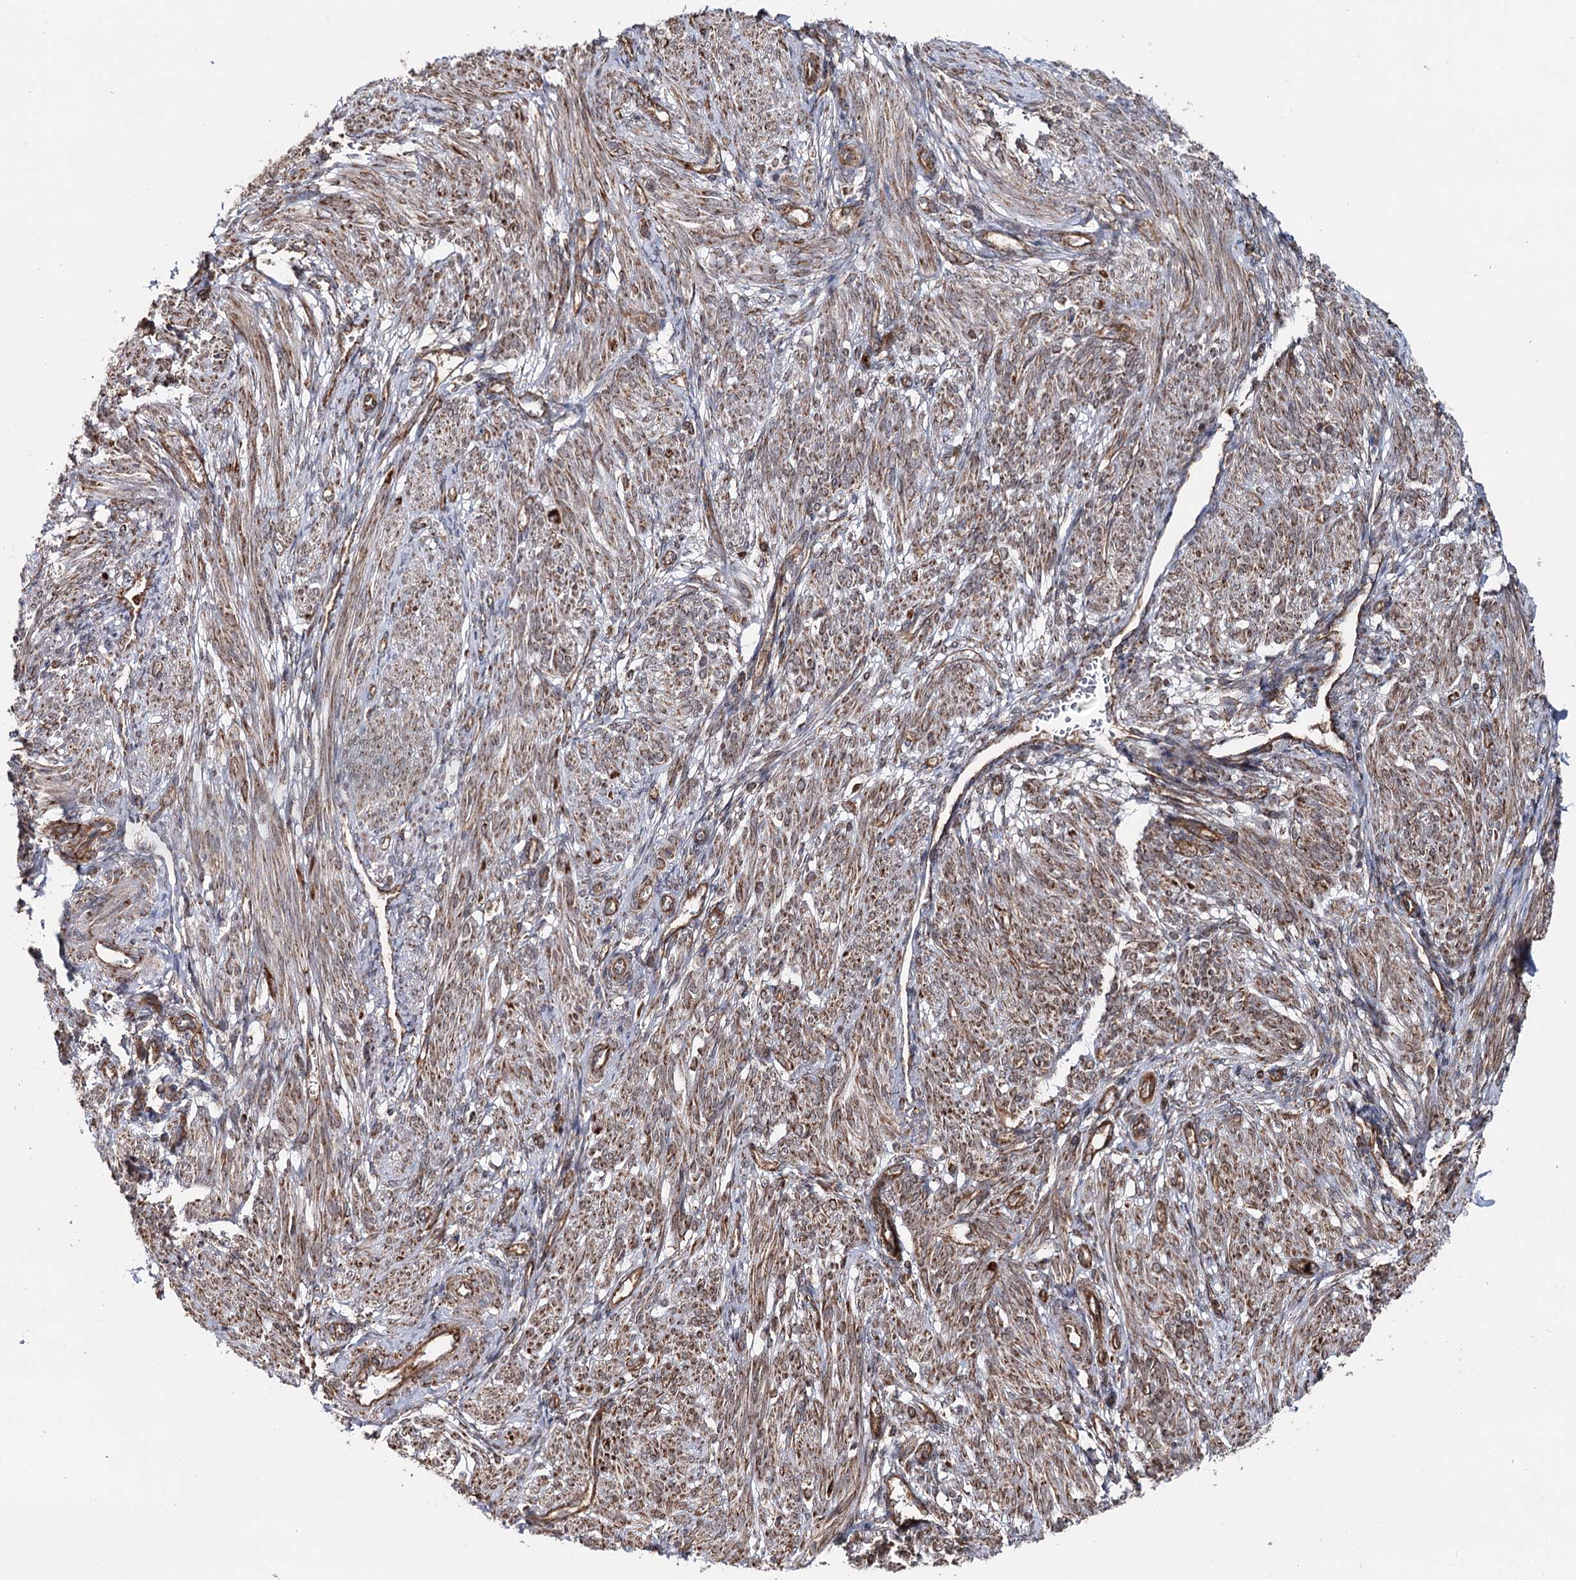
{"staining": {"intensity": "moderate", "quantity": ">75%", "location": "cytoplasmic/membranous"}, "tissue": "smooth muscle", "cell_type": "Smooth muscle cells", "image_type": "normal", "snomed": [{"axis": "morphology", "description": "Normal tissue, NOS"}, {"axis": "topography", "description": "Smooth muscle"}], "caption": "The immunohistochemical stain labels moderate cytoplasmic/membranous staining in smooth muscle cells of unremarkable smooth muscle.", "gene": "FGFR1OP2", "patient": {"sex": "female", "age": 39}}